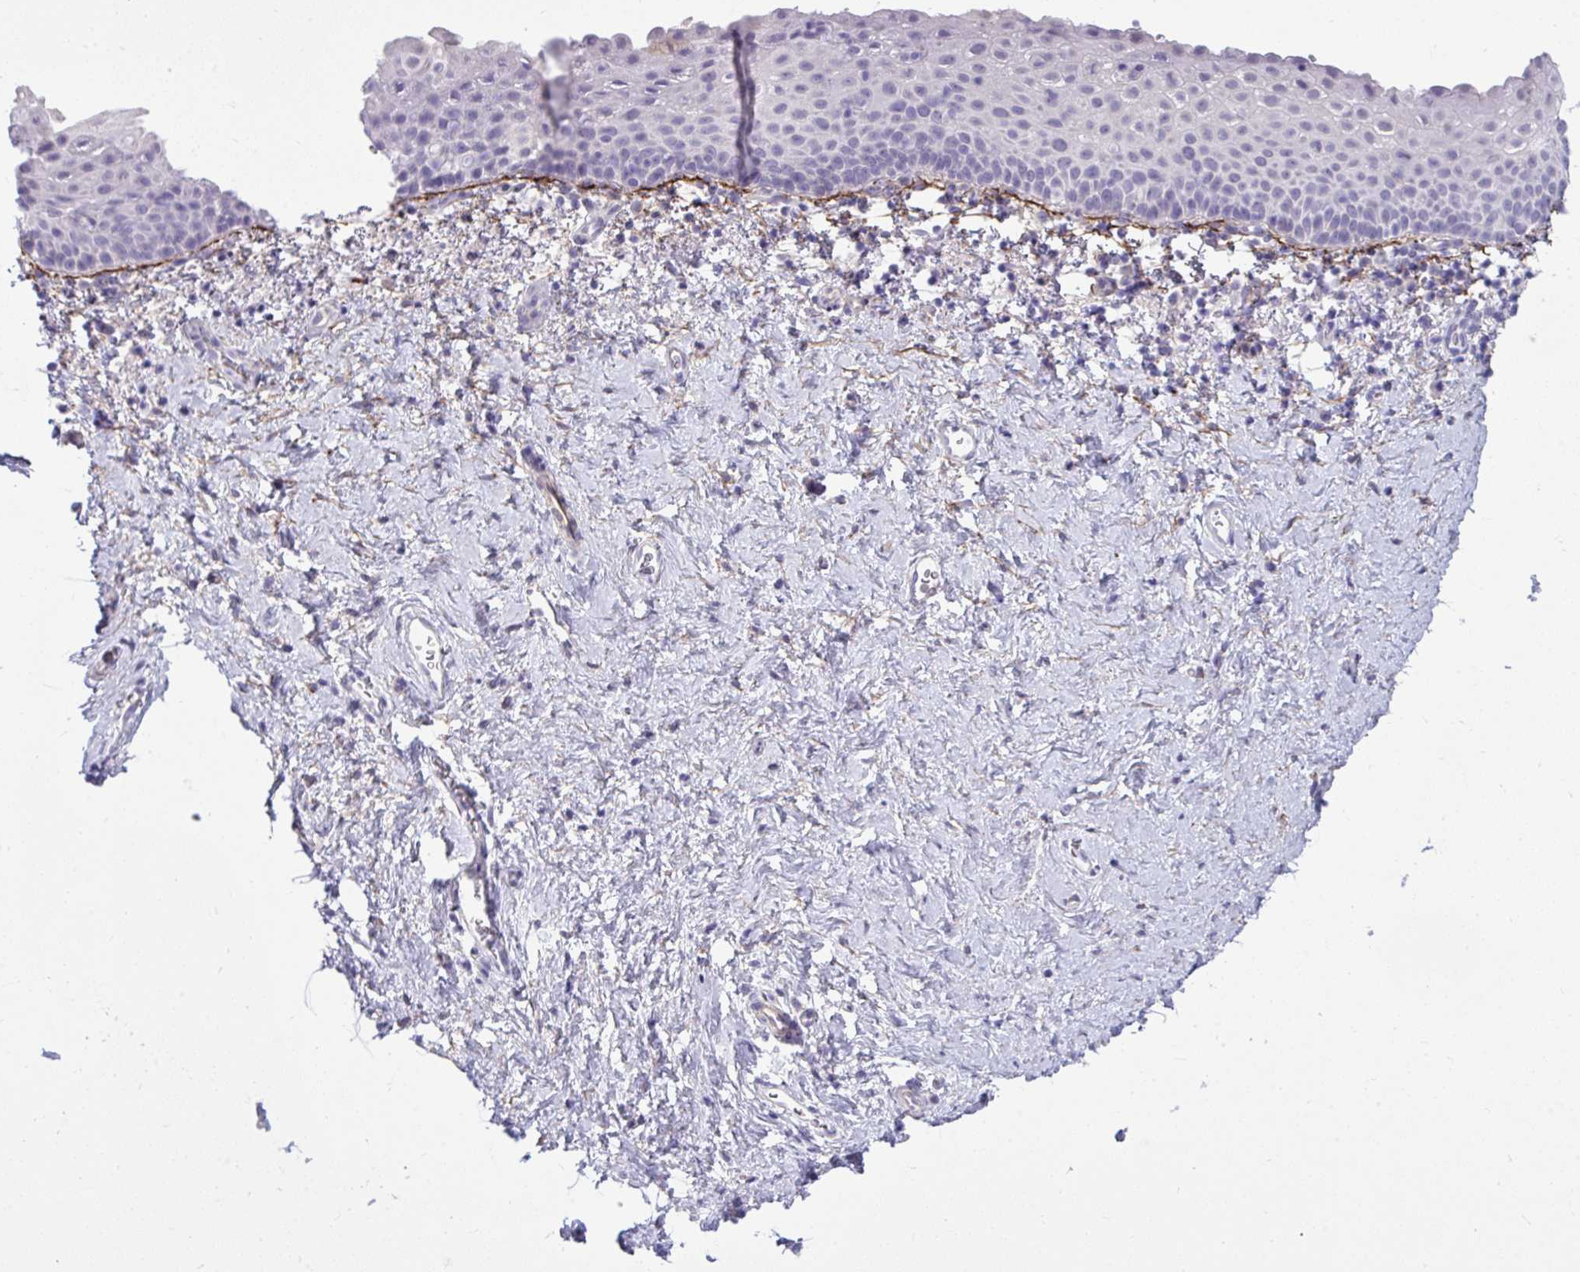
{"staining": {"intensity": "negative", "quantity": "none", "location": "none"}, "tissue": "vagina", "cell_type": "Squamous epithelial cells", "image_type": "normal", "snomed": [{"axis": "morphology", "description": "Normal tissue, NOS"}, {"axis": "topography", "description": "Vagina"}], "caption": "The micrograph reveals no staining of squamous epithelial cells in unremarkable vagina. Nuclei are stained in blue.", "gene": "PIGZ", "patient": {"sex": "female", "age": 61}}